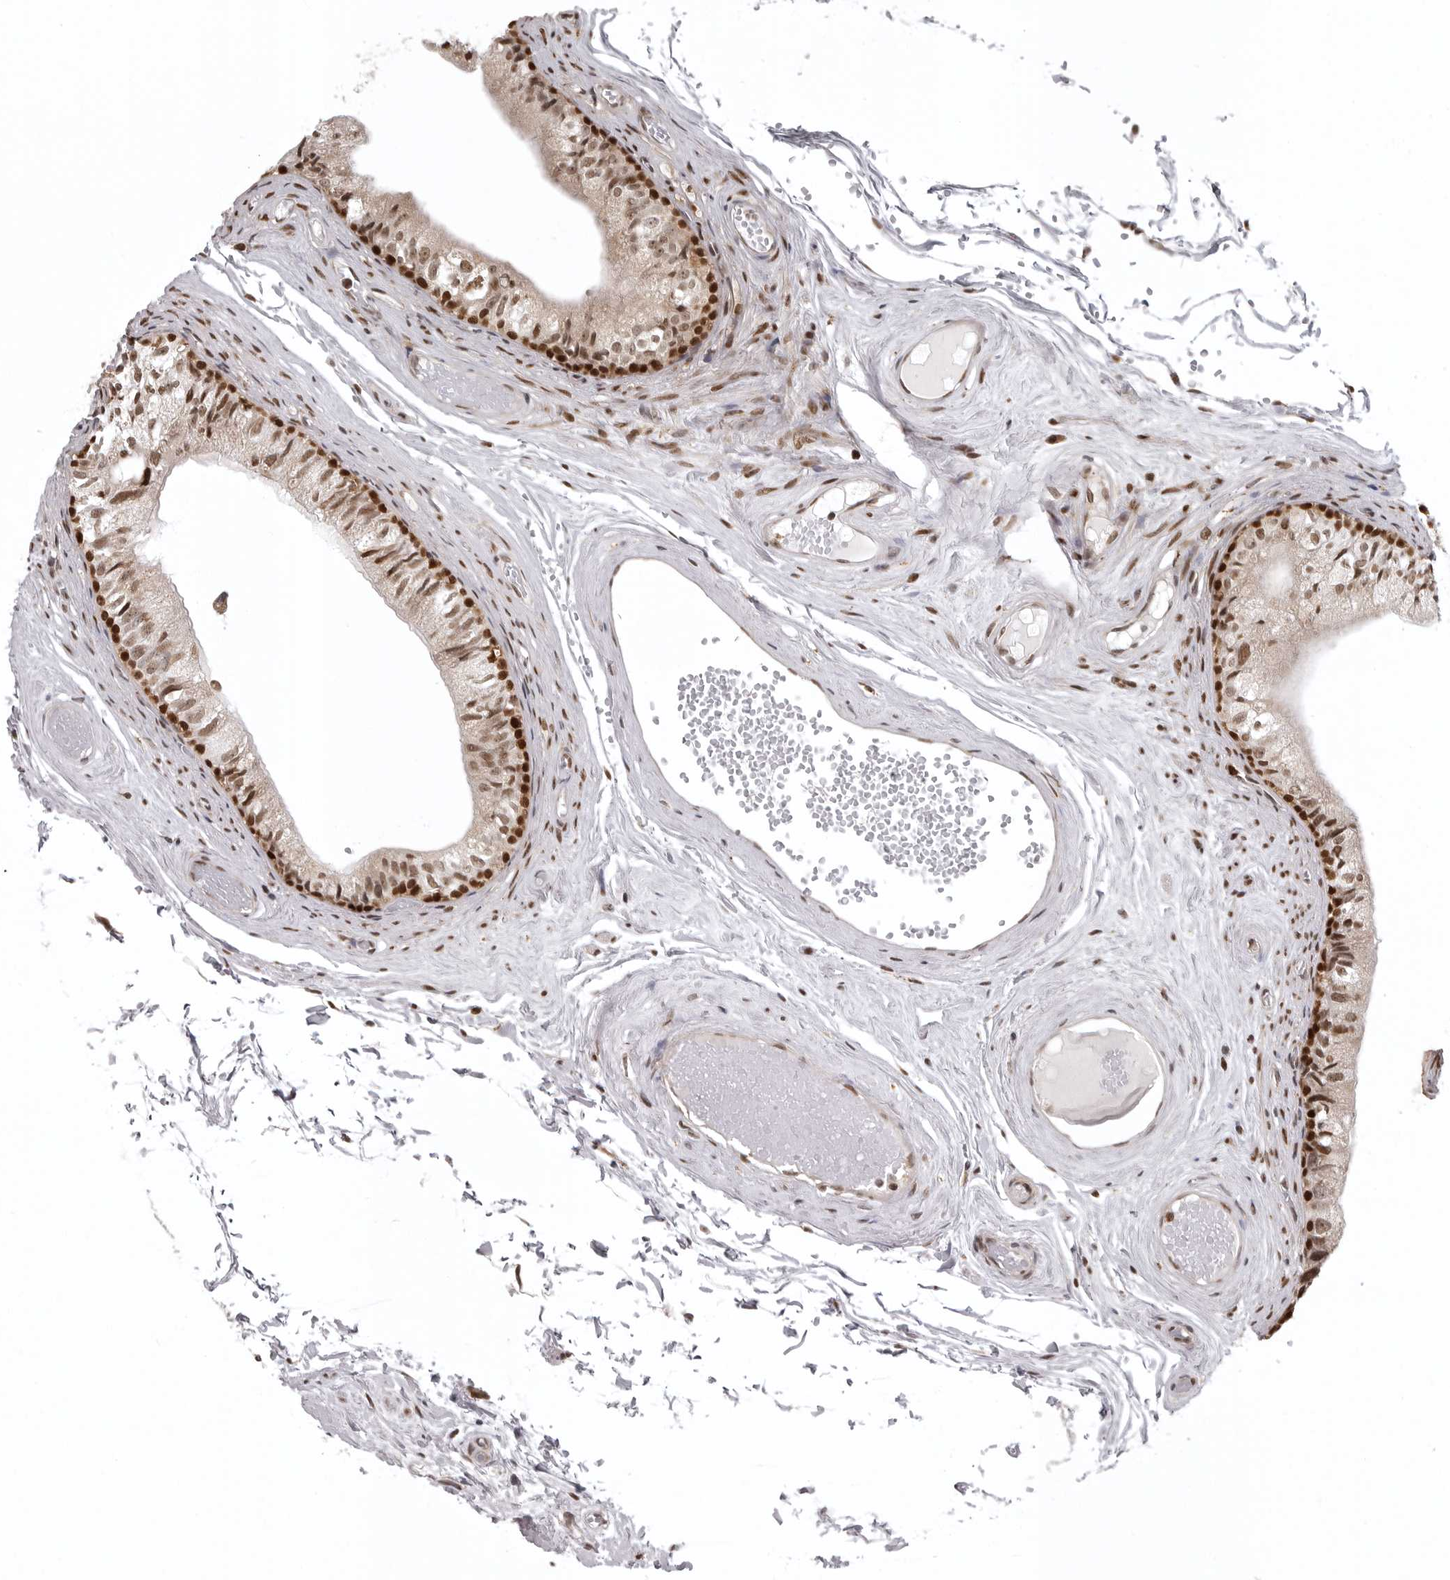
{"staining": {"intensity": "strong", "quantity": ">75%", "location": "nuclear"}, "tissue": "epididymis", "cell_type": "Glandular cells", "image_type": "normal", "snomed": [{"axis": "morphology", "description": "Normal tissue, NOS"}, {"axis": "topography", "description": "Epididymis"}], "caption": "Epididymis stained for a protein demonstrates strong nuclear positivity in glandular cells.", "gene": "ISG20L2", "patient": {"sex": "male", "age": 79}}